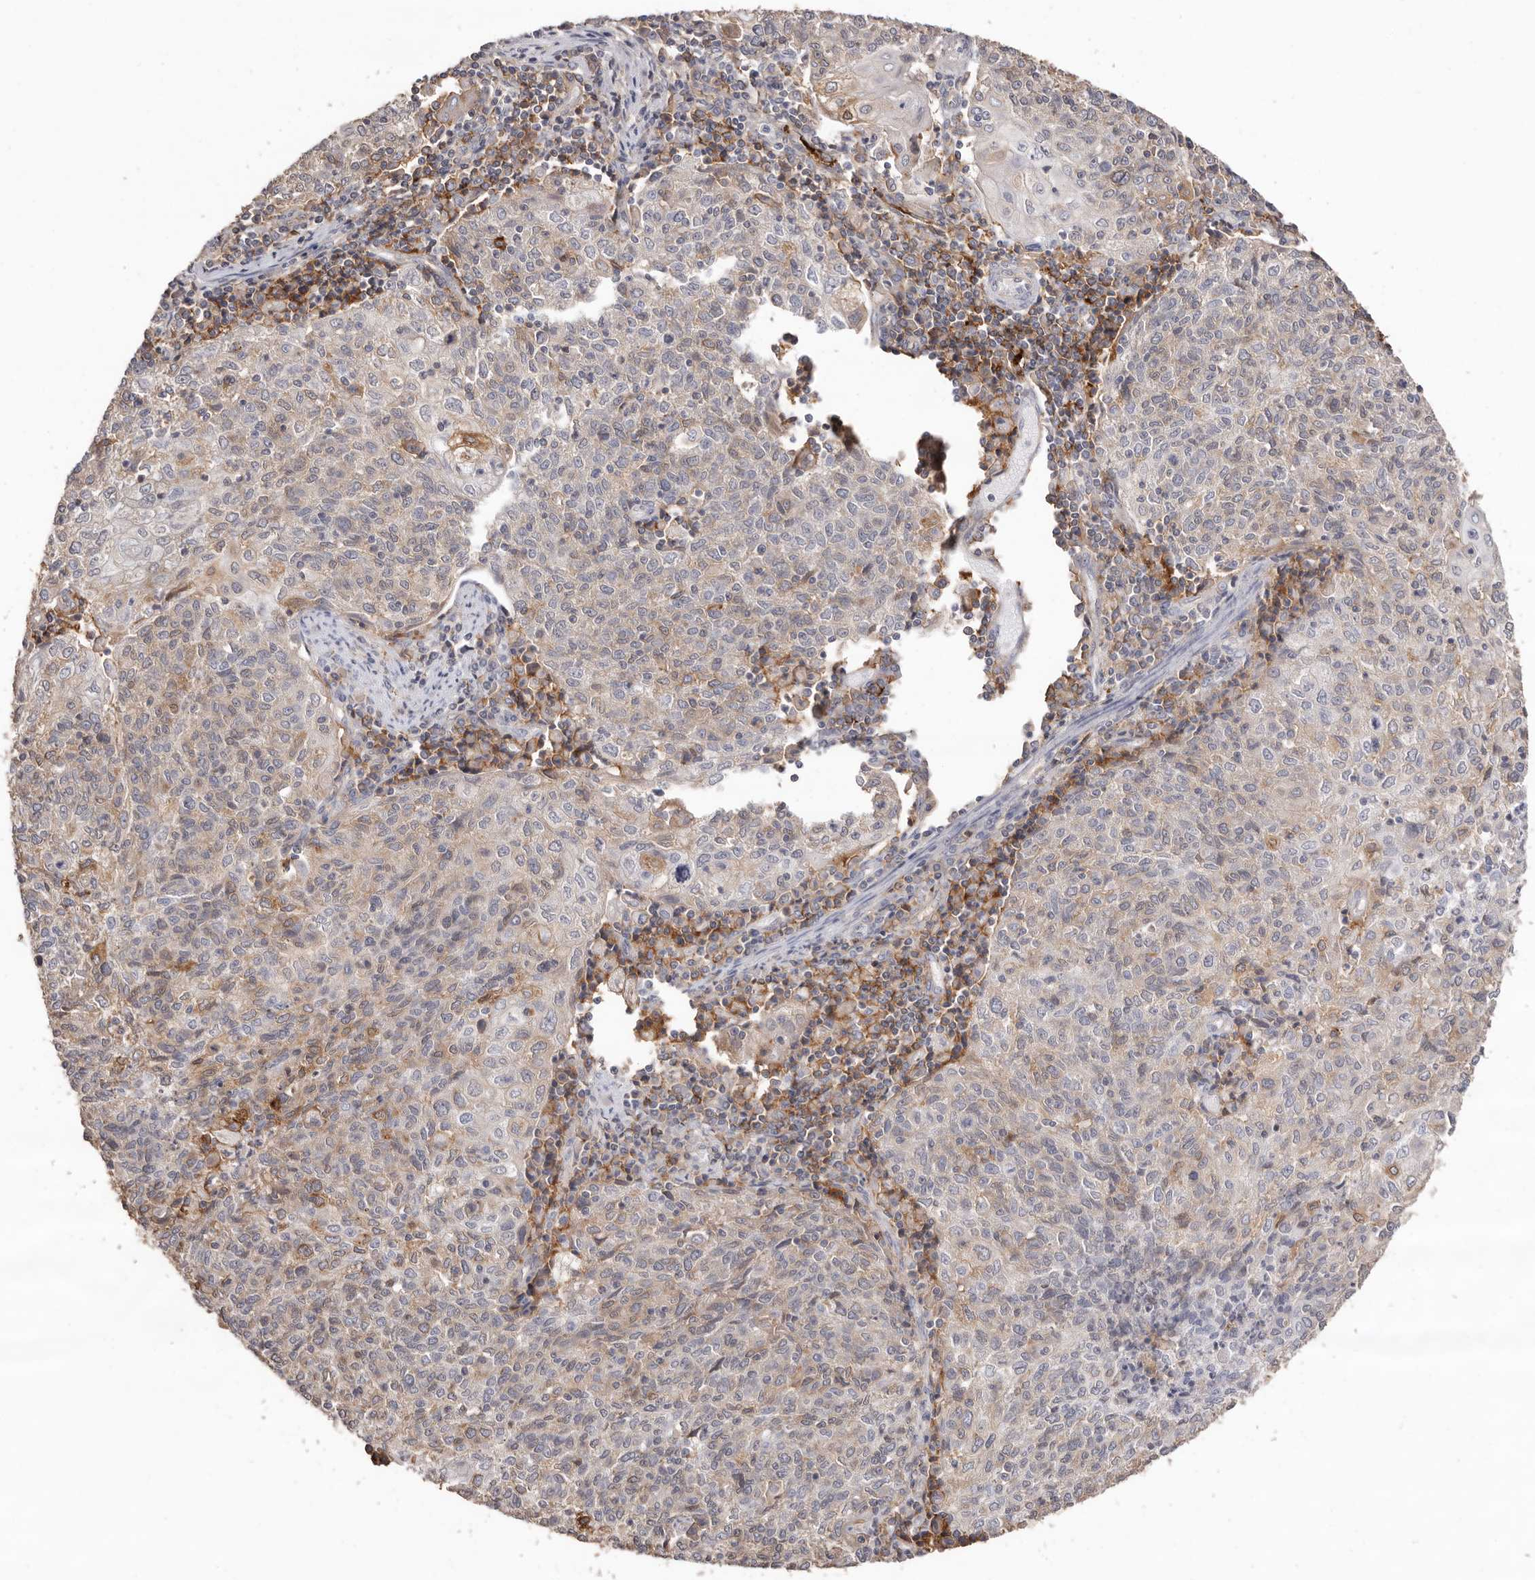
{"staining": {"intensity": "moderate", "quantity": "<25%", "location": "cytoplasmic/membranous"}, "tissue": "cervical cancer", "cell_type": "Tumor cells", "image_type": "cancer", "snomed": [{"axis": "morphology", "description": "Squamous cell carcinoma, NOS"}, {"axis": "topography", "description": "Cervix"}], "caption": "Protein analysis of cervical cancer (squamous cell carcinoma) tissue displays moderate cytoplasmic/membranous staining in about <25% of tumor cells.", "gene": "MMACHC", "patient": {"sex": "female", "age": 48}}